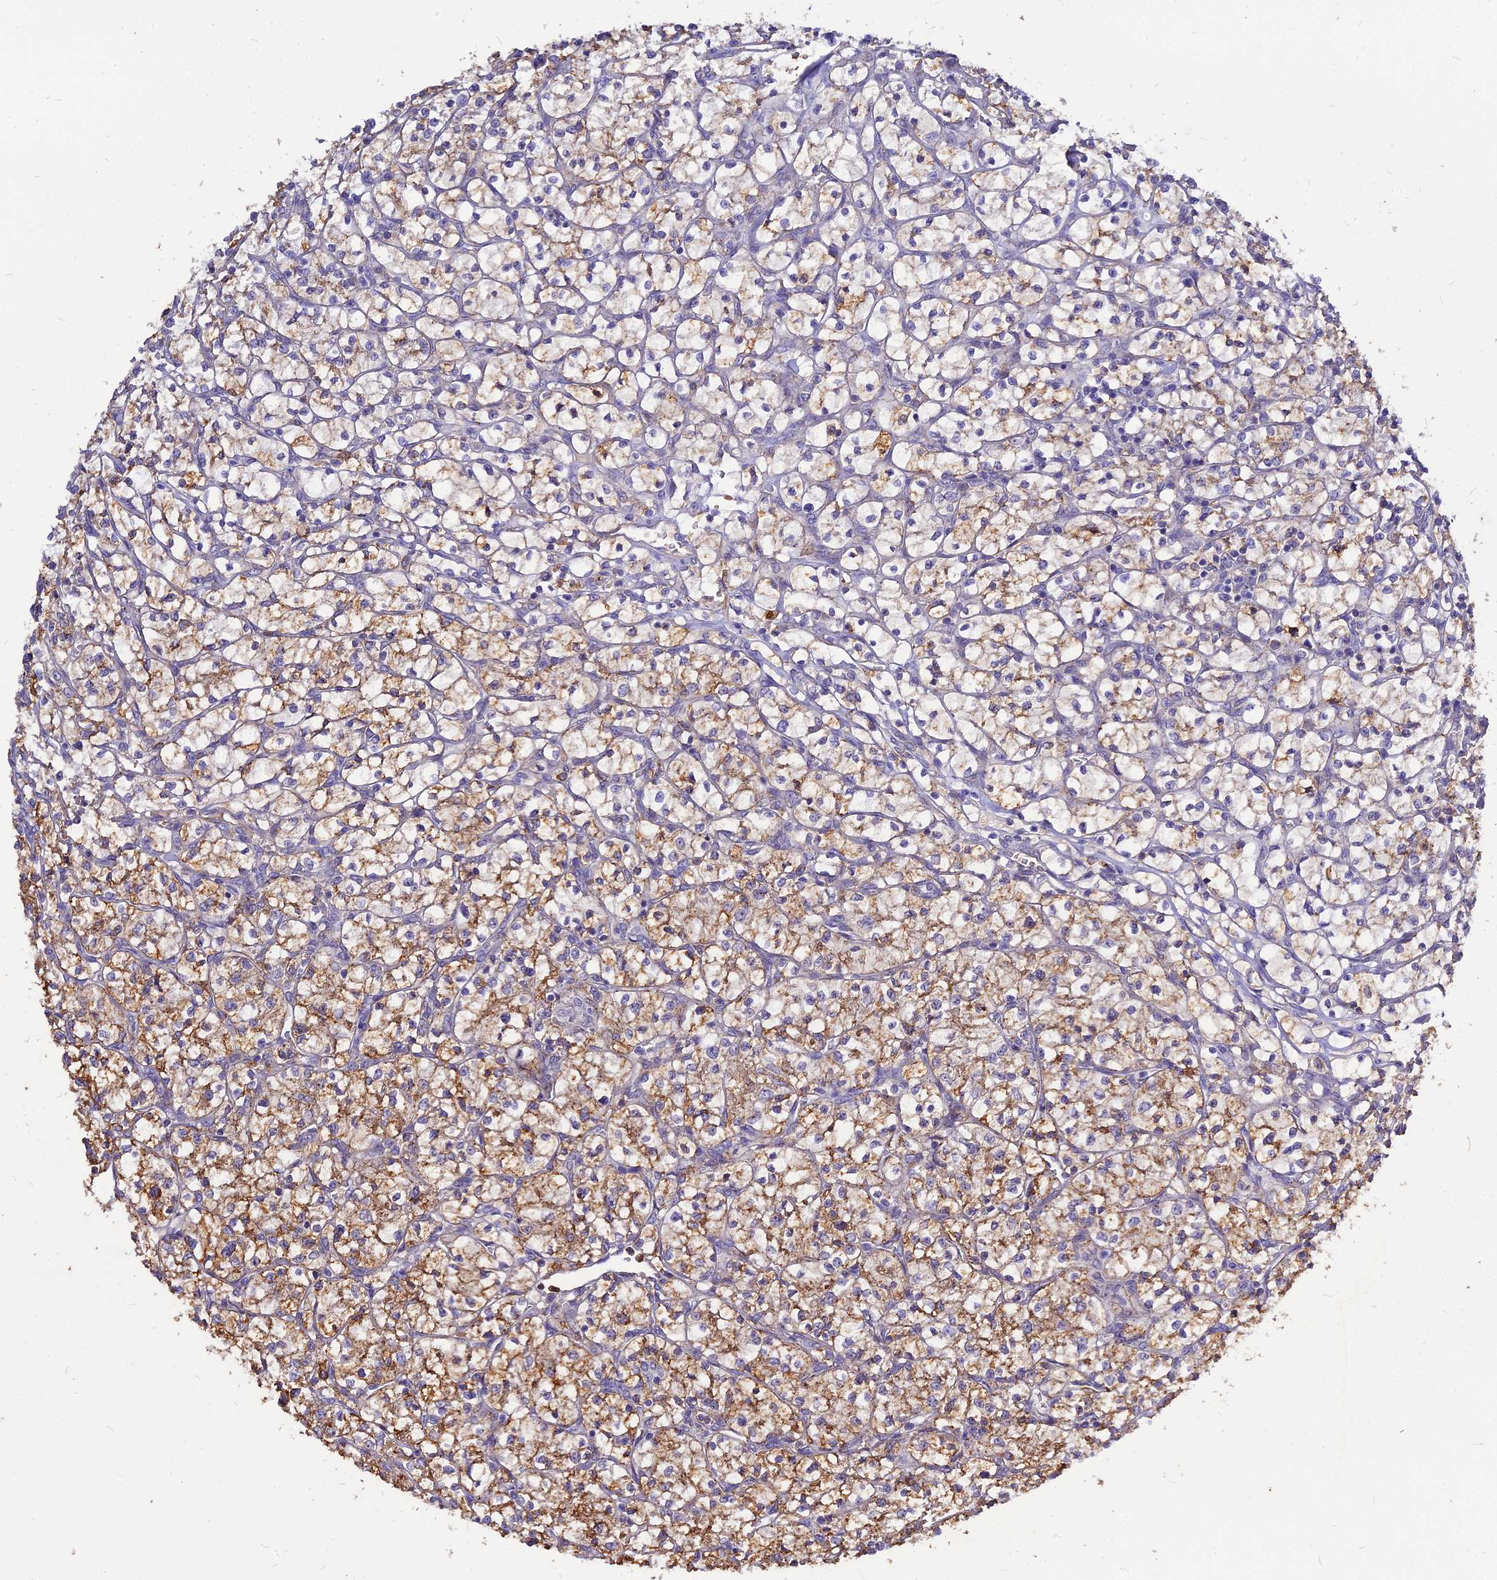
{"staining": {"intensity": "moderate", "quantity": "25%-75%", "location": "cytoplasmic/membranous"}, "tissue": "renal cancer", "cell_type": "Tumor cells", "image_type": "cancer", "snomed": [{"axis": "morphology", "description": "Adenocarcinoma, NOS"}, {"axis": "topography", "description": "Kidney"}], "caption": "Adenocarcinoma (renal) tissue reveals moderate cytoplasmic/membranous positivity in about 25%-75% of tumor cells", "gene": "CZIB", "patient": {"sex": "female", "age": 64}}